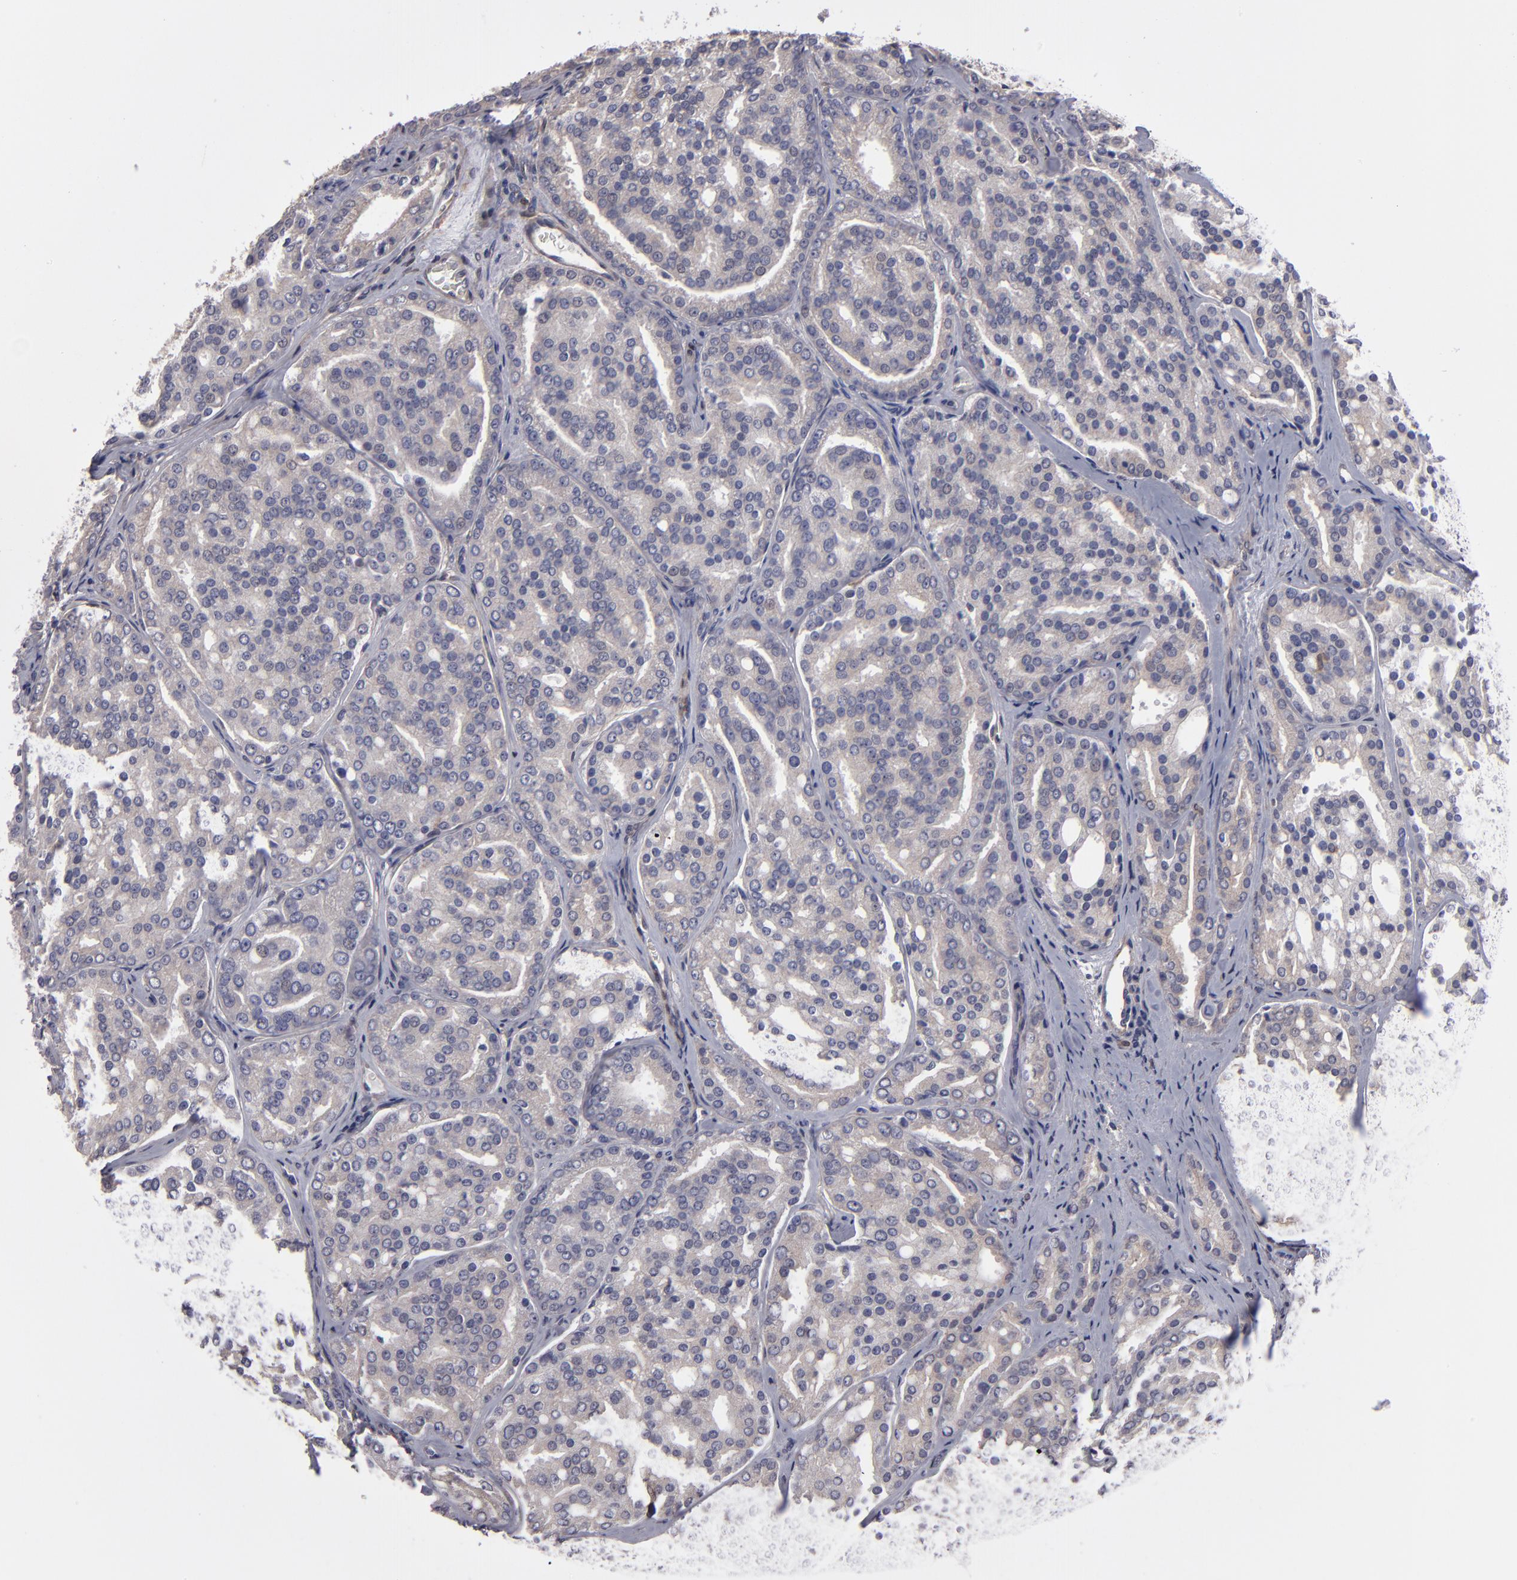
{"staining": {"intensity": "weak", "quantity": ">75%", "location": "cytoplasmic/membranous"}, "tissue": "prostate cancer", "cell_type": "Tumor cells", "image_type": "cancer", "snomed": [{"axis": "morphology", "description": "Adenocarcinoma, High grade"}, {"axis": "topography", "description": "Prostate"}], "caption": "Immunohistochemical staining of prostate cancer (adenocarcinoma (high-grade)) reveals weak cytoplasmic/membranous protein expression in approximately >75% of tumor cells.", "gene": "NDRG2", "patient": {"sex": "male", "age": 64}}